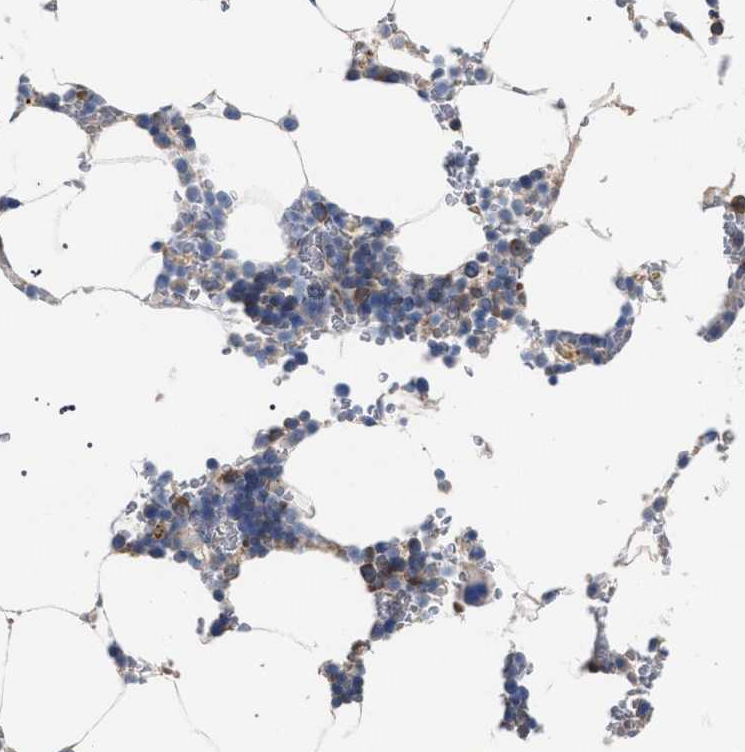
{"staining": {"intensity": "moderate", "quantity": "25%-75%", "location": "cytoplasmic/membranous"}, "tissue": "bone marrow", "cell_type": "Hematopoietic cells", "image_type": "normal", "snomed": [{"axis": "morphology", "description": "Normal tissue, NOS"}, {"axis": "topography", "description": "Bone marrow"}], "caption": "Hematopoietic cells demonstrate medium levels of moderate cytoplasmic/membranous positivity in approximately 25%-75% of cells in benign human bone marrow. The protein is shown in brown color, while the nuclei are stained blue.", "gene": "CDR2L", "patient": {"sex": "male", "age": 70}}